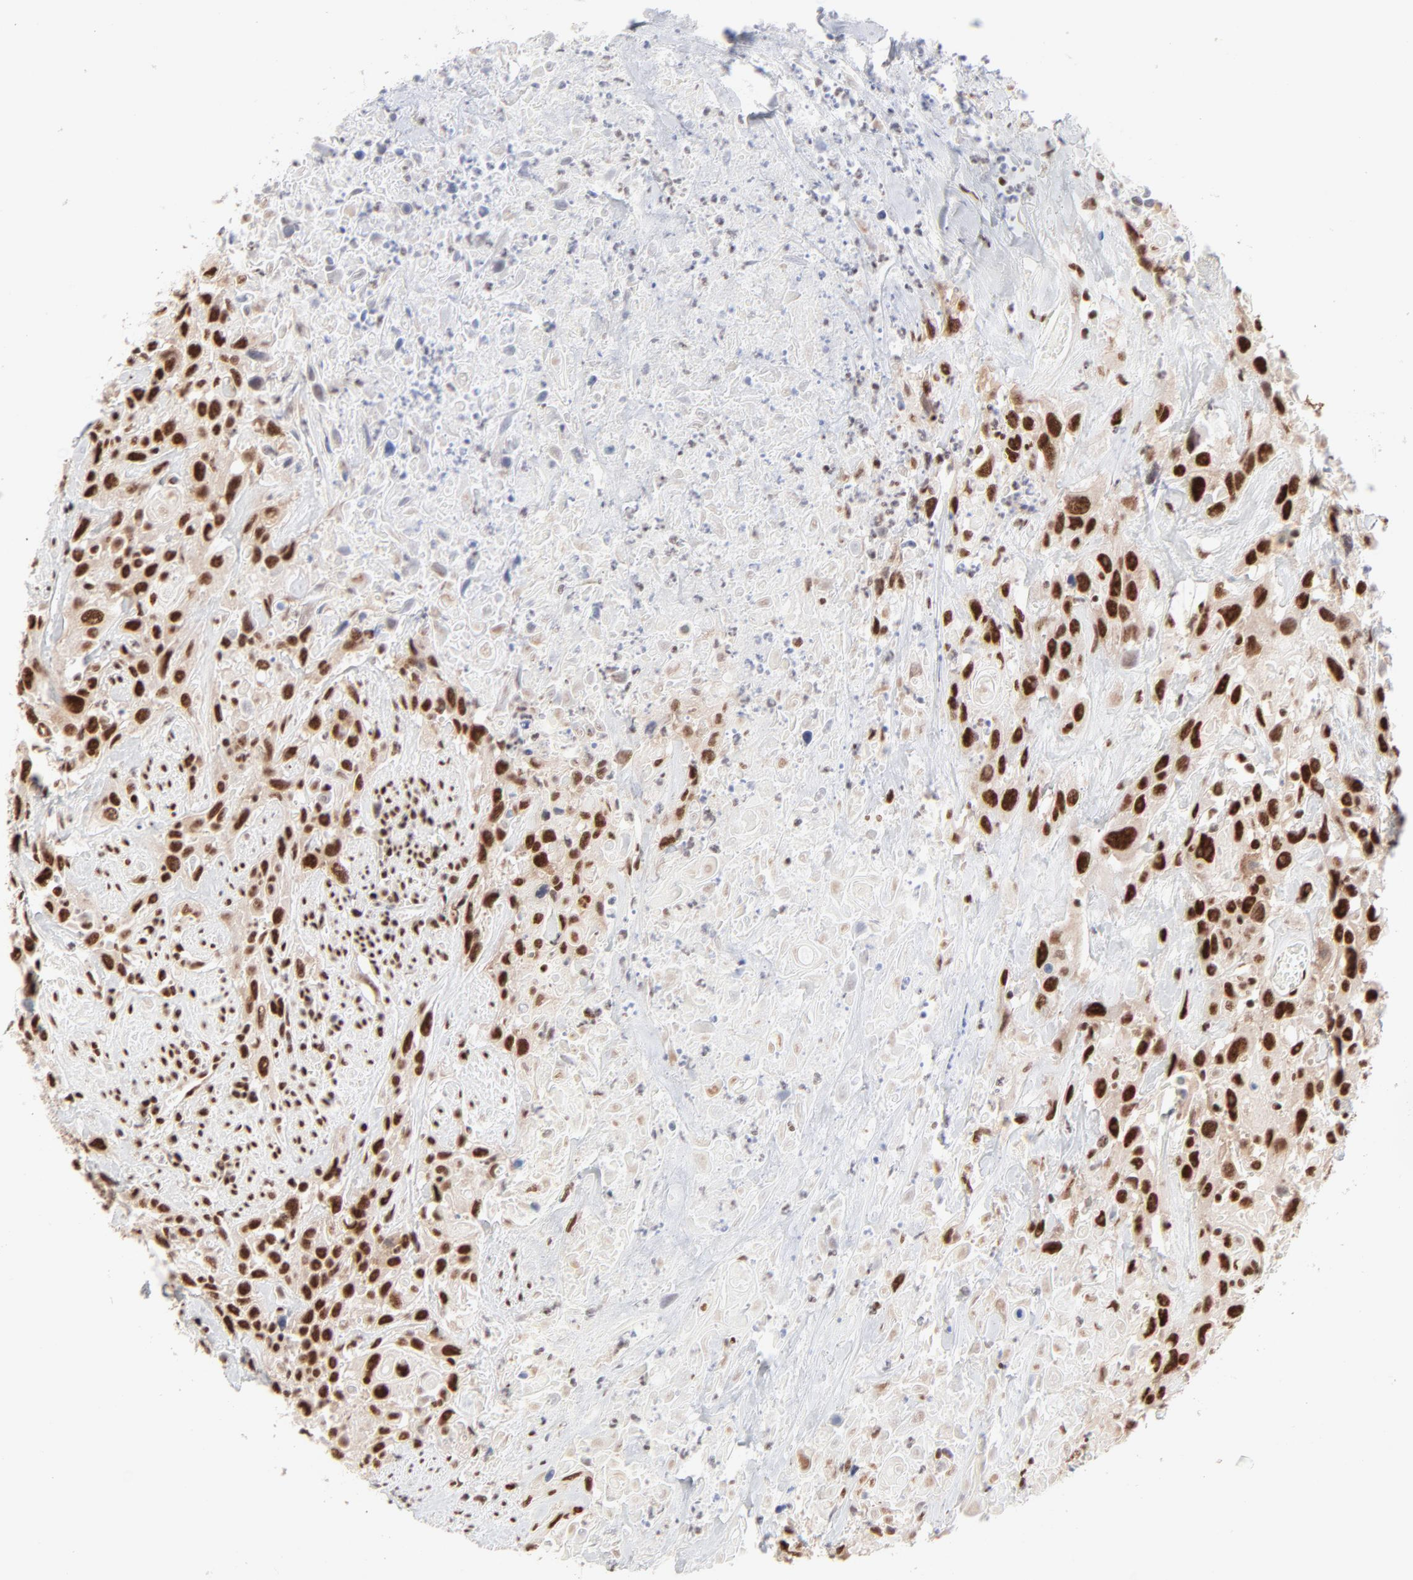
{"staining": {"intensity": "strong", "quantity": ">75%", "location": "nuclear"}, "tissue": "urothelial cancer", "cell_type": "Tumor cells", "image_type": "cancer", "snomed": [{"axis": "morphology", "description": "Urothelial carcinoma, High grade"}, {"axis": "topography", "description": "Urinary bladder"}], "caption": "Strong nuclear positivity for a protein is seen in approximately >75% of tumor cells of urothelial carcinoma (high-grade) using immunohistochemistry.", "gene": "TARDBP", "patient": {"sex": "female", "age": 84}}